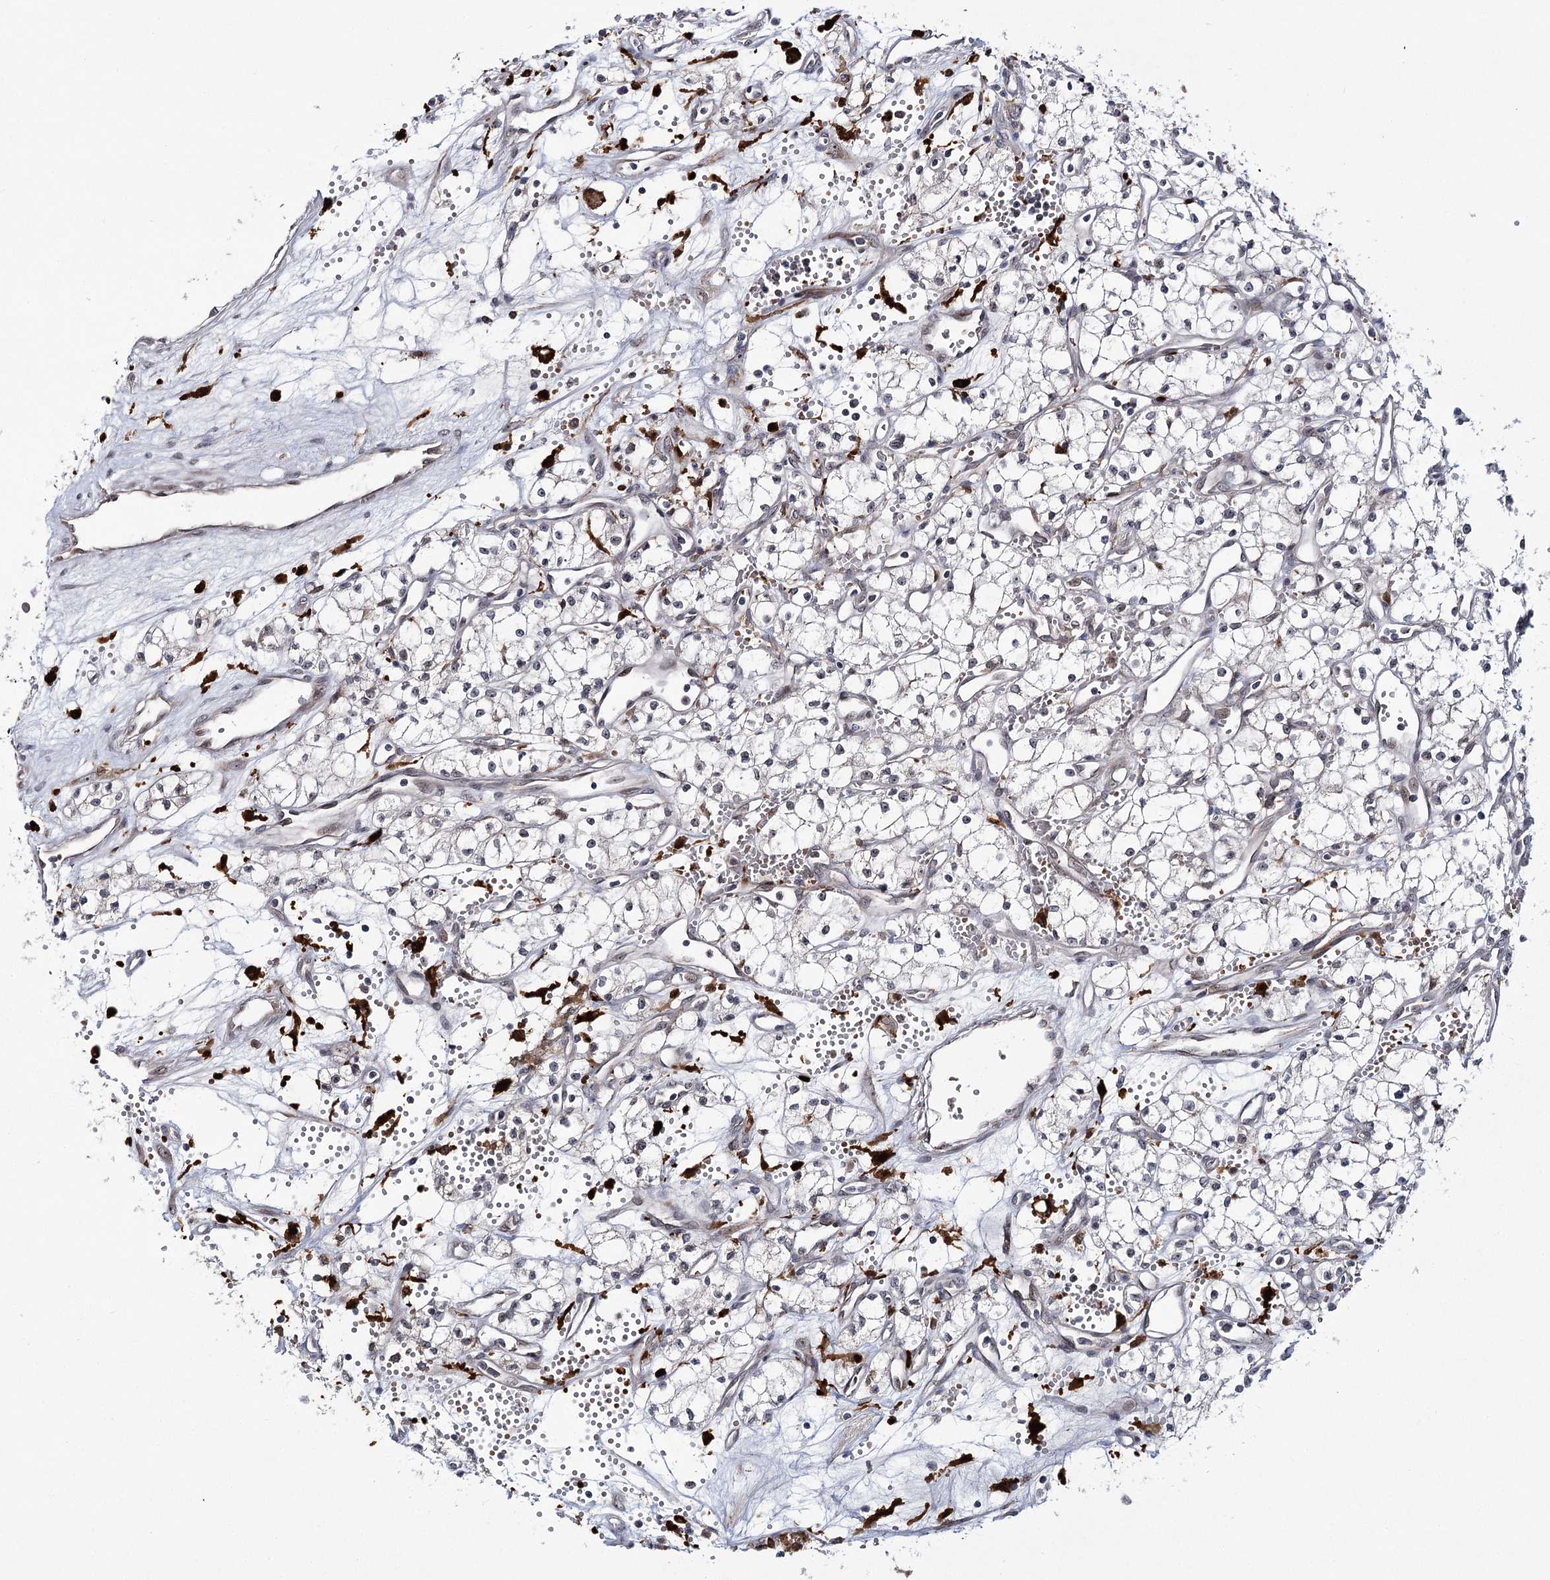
{"staining": {"intensity": "negative", "quantity": "none", "location": "none"}, "tissue": "renal cancer", "cell_type": "Tumor cells", "image_type": "cancer", "snomed": [{"axis": "morphology", "description": "Adenocarcinoma, NOS"}, {"axis": "topography", "description": "Kidney"}], "caption": "Renal adenocarcinoma stained for a protein using immunohistochemistry (IHC) exhibits no staining tumor cells.", "gene": "WDR36", "patient": {"sex": "male", "age": 59}}